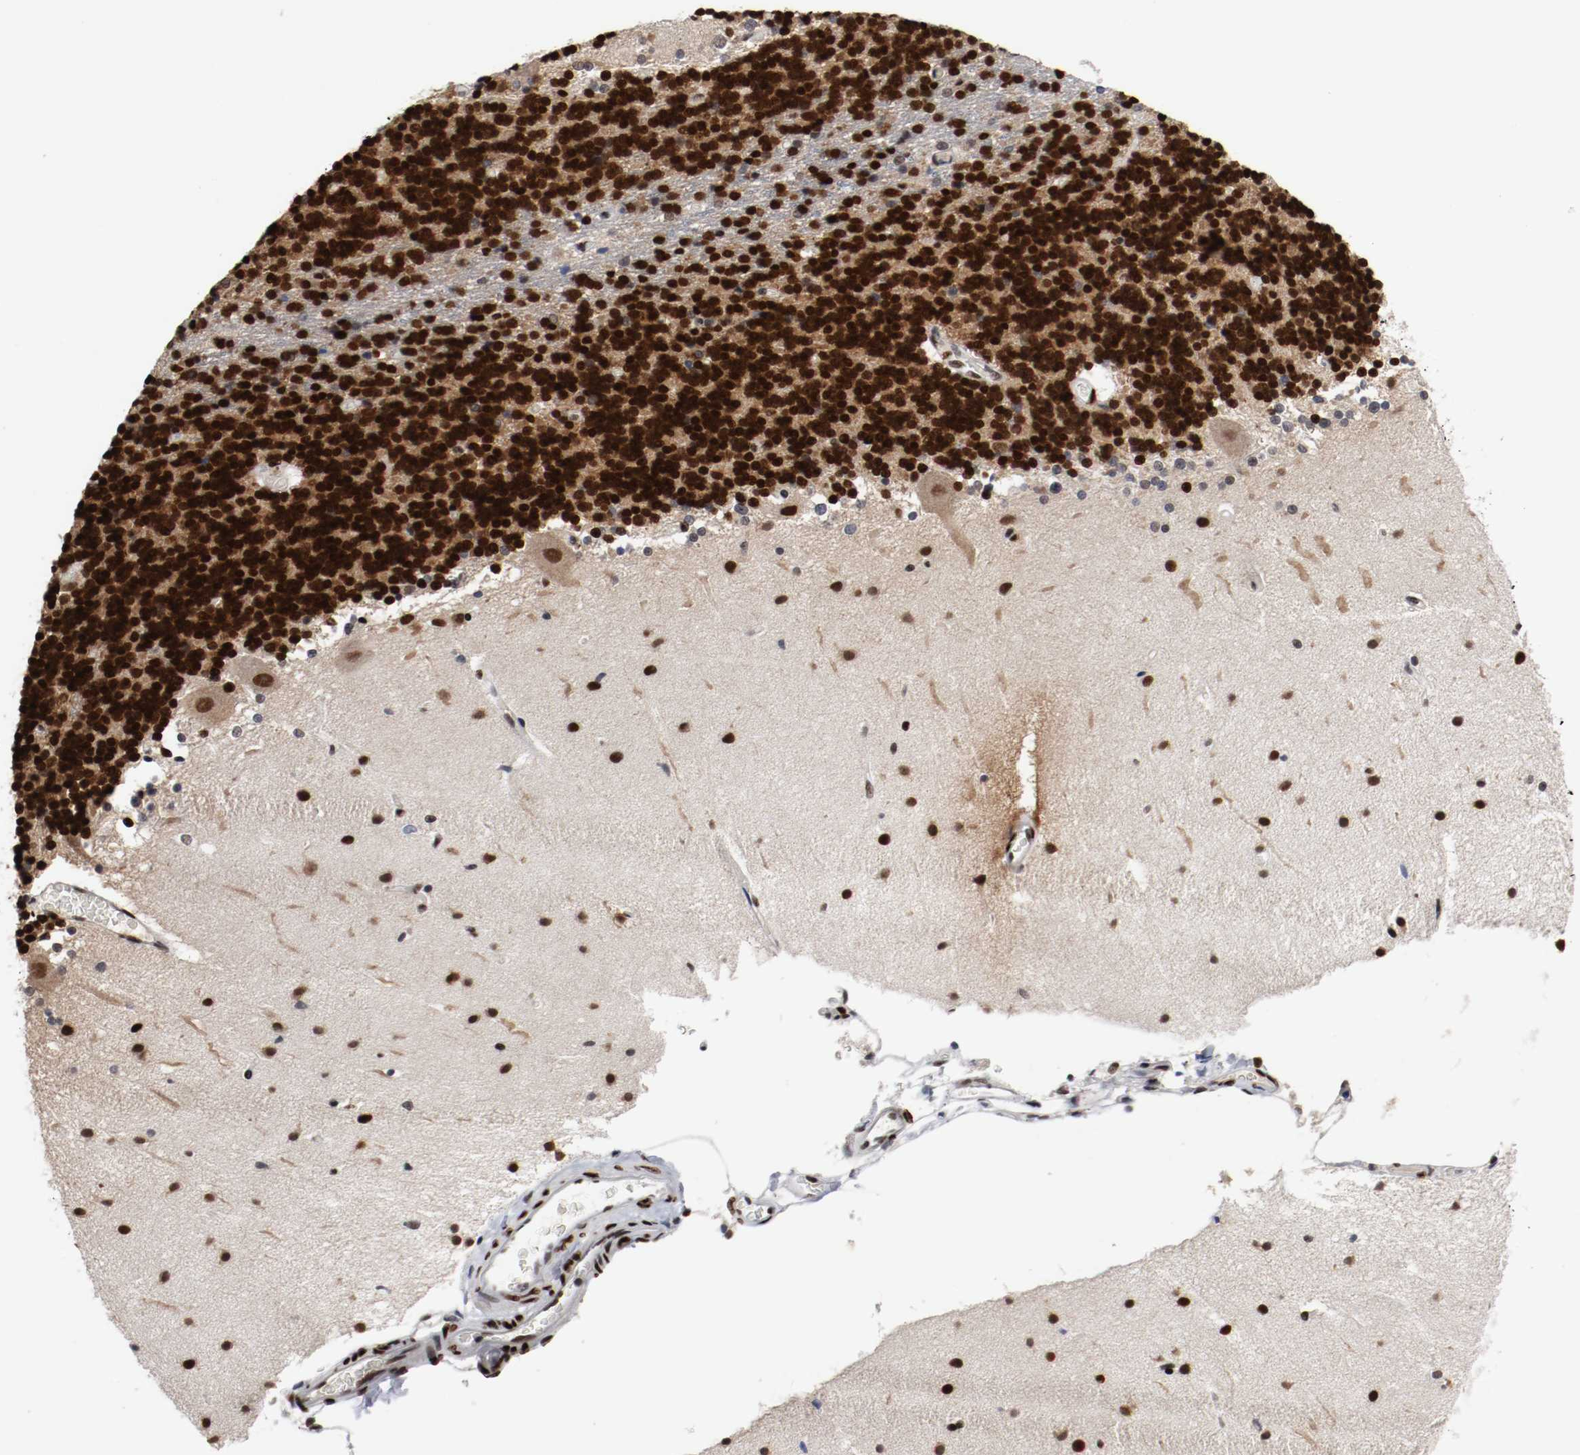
{"staining": {"intensity": "strong", "quantity": ">75%", "location": "nuclear"}, "tissue": "cerebellum", "cell_type": "Cells in granular layer", "image_type": "normal", "snomed": [{"axis": "morphology", "description": "Normal tissue, NOS"}, {"axis": "topography", "description": "Cerebellum"}], "caption": "Immunohistochemistry (IHC) histopathology image of unremarkable cerebellum stained for a protein (brown), which shows high levels of strong nuclear positivity in approximately >75% of cells in granular layer.", "gene": "MEF2D", "patient": {"sex": "female", "age": 54}}